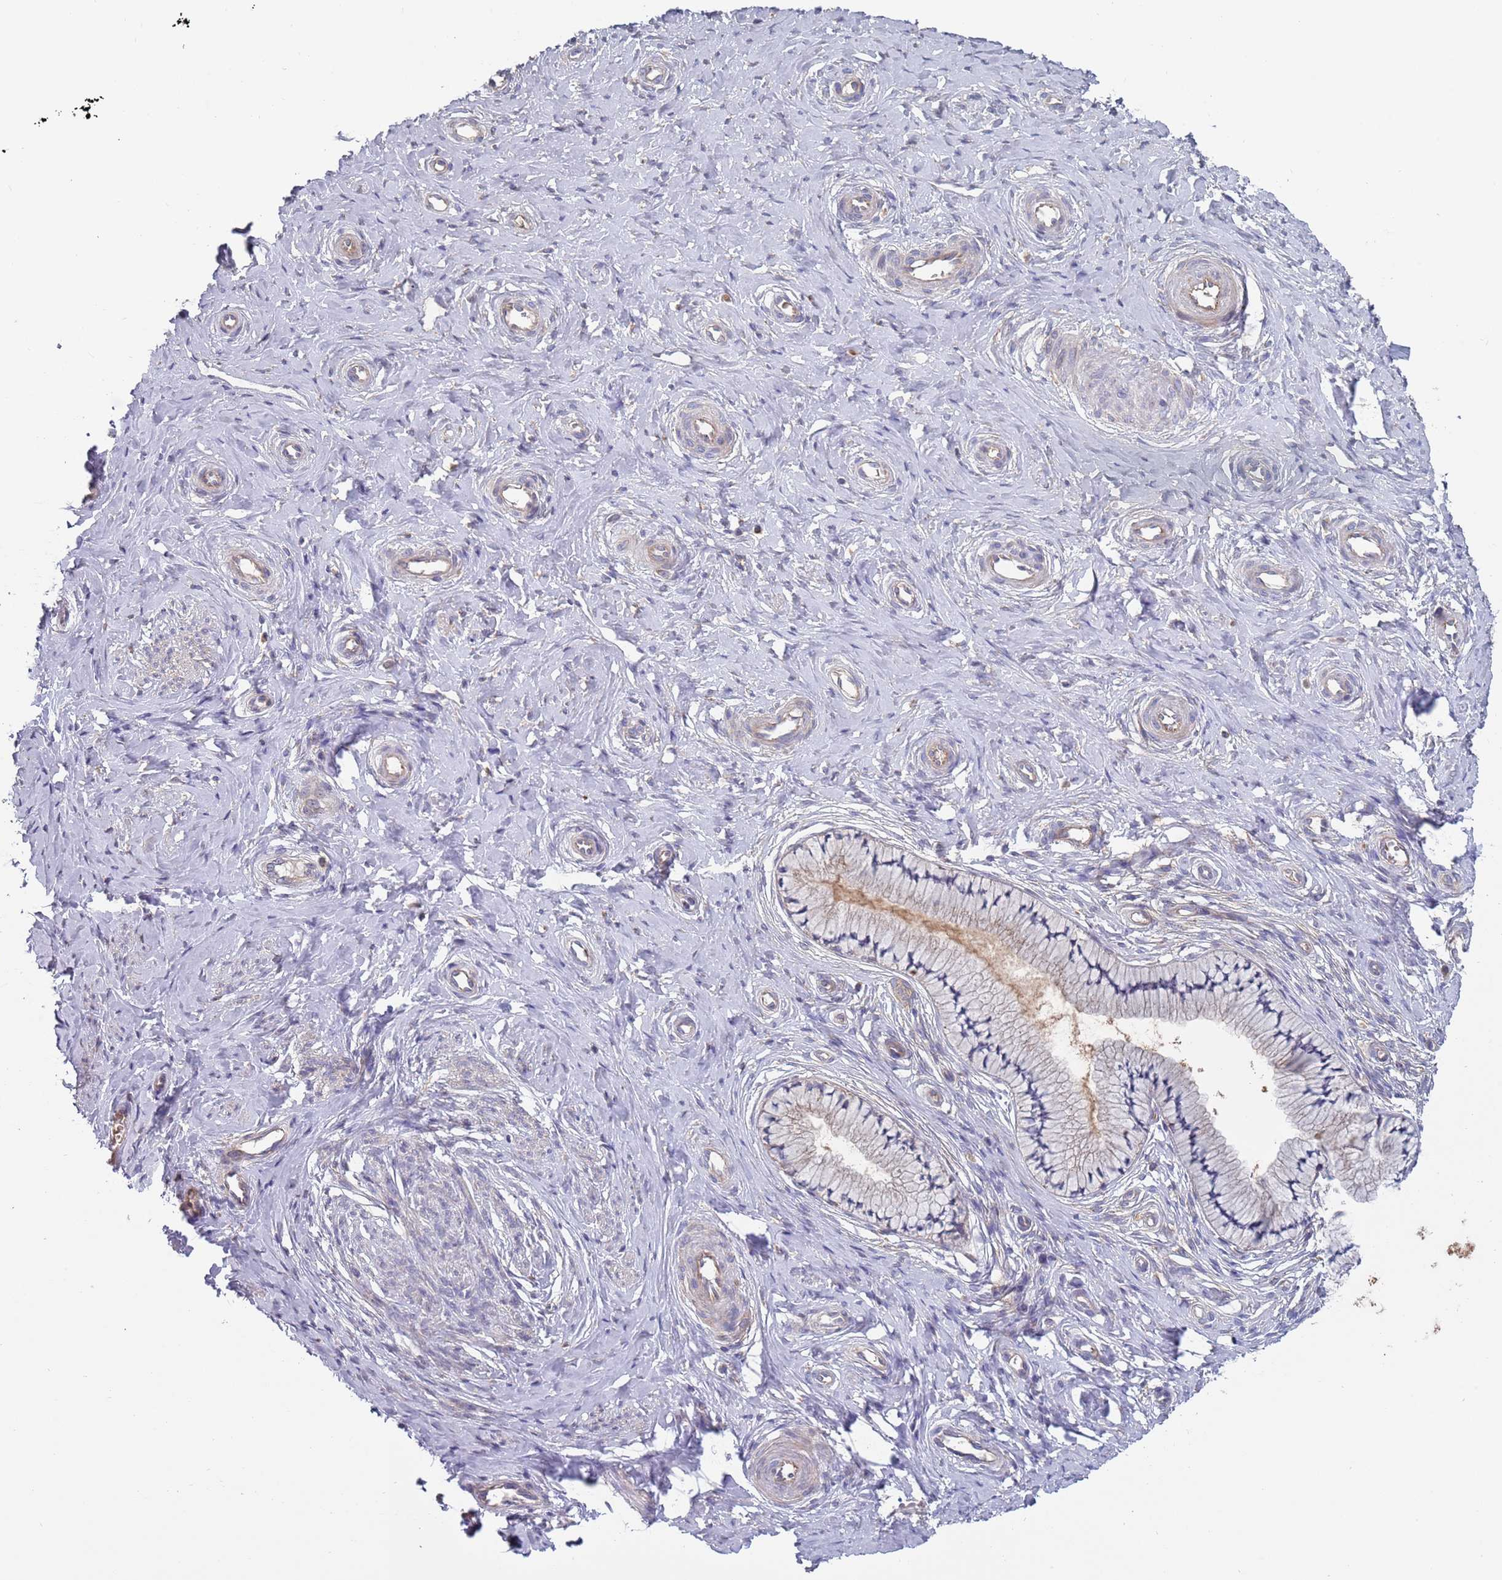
{"staining": {"intensity": "weak", "quantity": "<25%", "location": "cytoplasmic/membranous"}, "tissue": "cervix", "cell_type": "Glandular cells", "image_type": "normal", "snomed": [{"axis": "morphology", "description": "Normal tissue, NOS"}, {"axis": "topography", "description": "Cervix"}], "caption": "DAB (3,3'-diaminobenzidine) immunohistochemical staining of unremarkable human cervix reveals no significant positivity in glandular cells.", "gene": "MALRD1", "patient": {"sex": "female", "age": 36}}